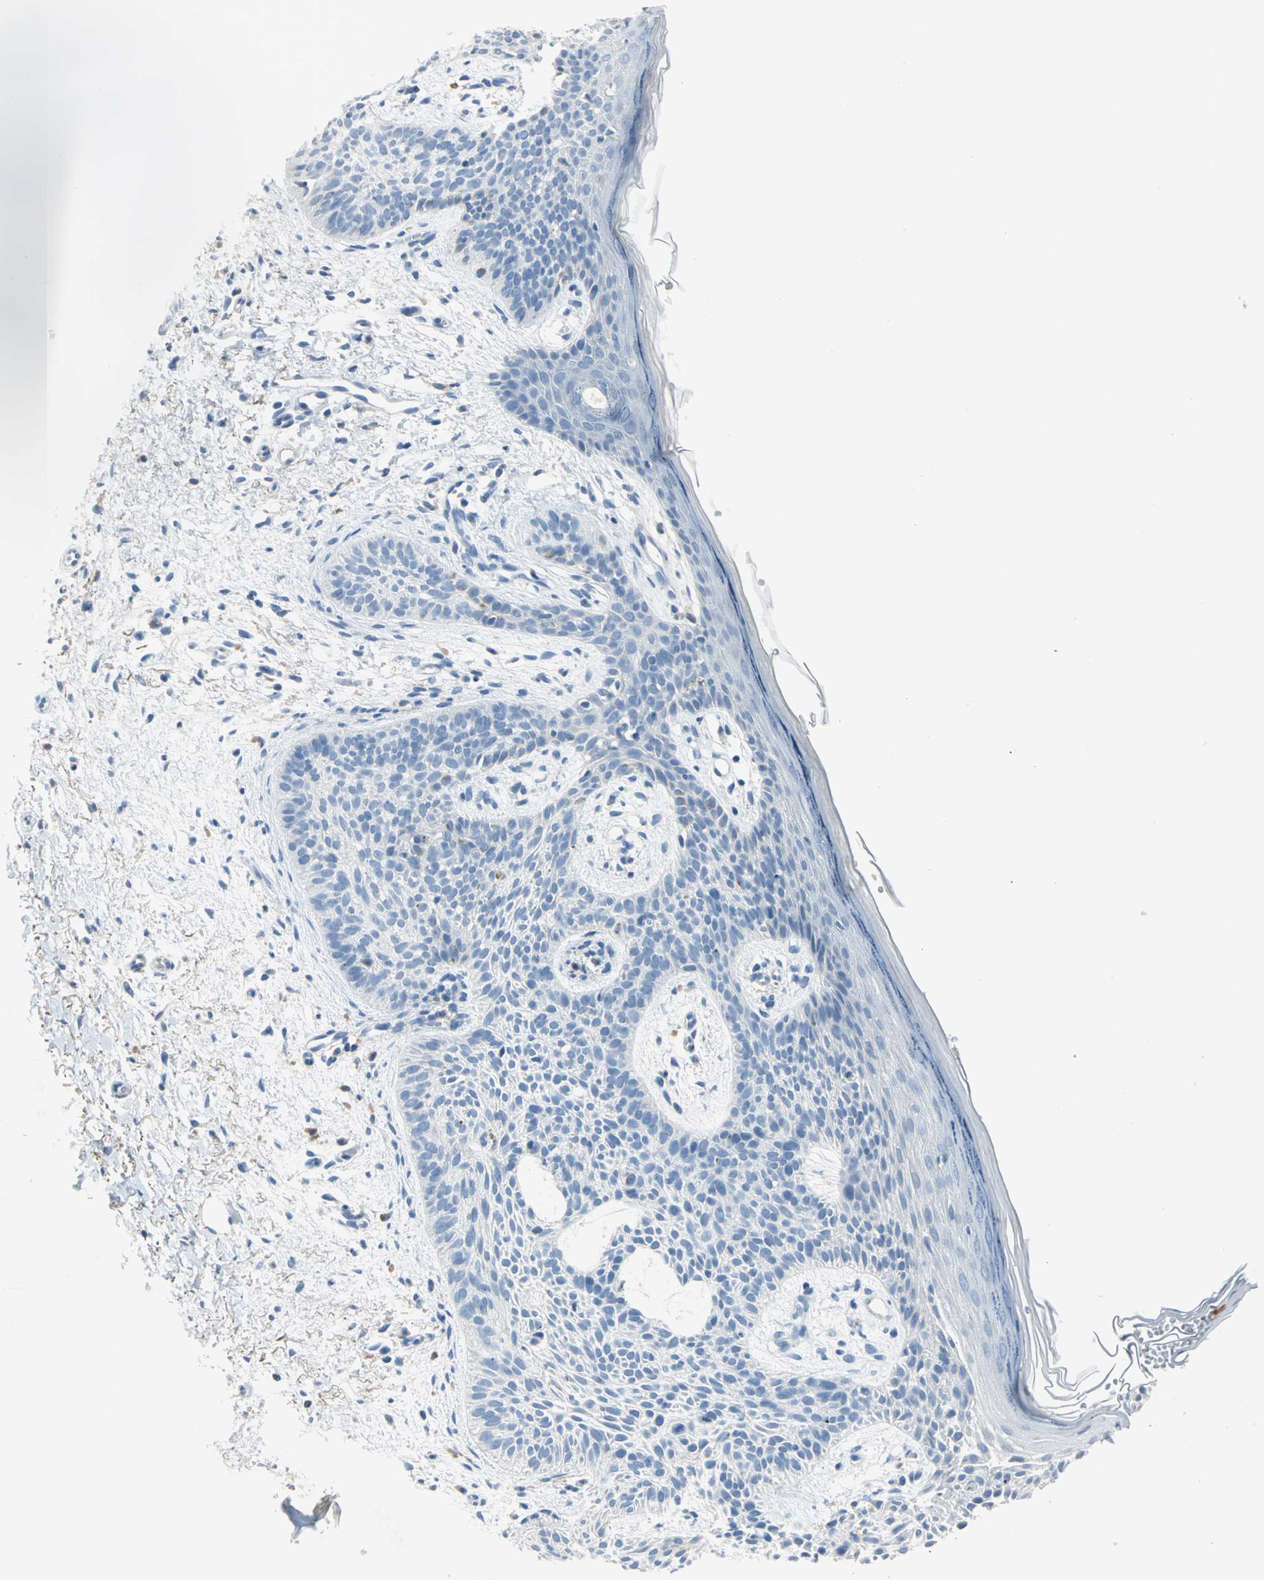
{"staining": {"intensity": "negative", "quantity": "none", "location": "none"}, "tissue": "skin cancer", "cell_type": "Tumor cells", "image_type": "cancer", "snomed": [{"axis": "morphology", "description": "Normal tissue, NOS"}, {"axis": "morphology", "description": "Basal cell carcinoma"}, {"axis": "topography", "description": "Skin"}], "caption": "A photomicrograph of skin cancer stained for a protein demonstrates no brown staining in tumor cells.", "gene": "ZIC1", "patient": {"sex": "female", "age": 69}}